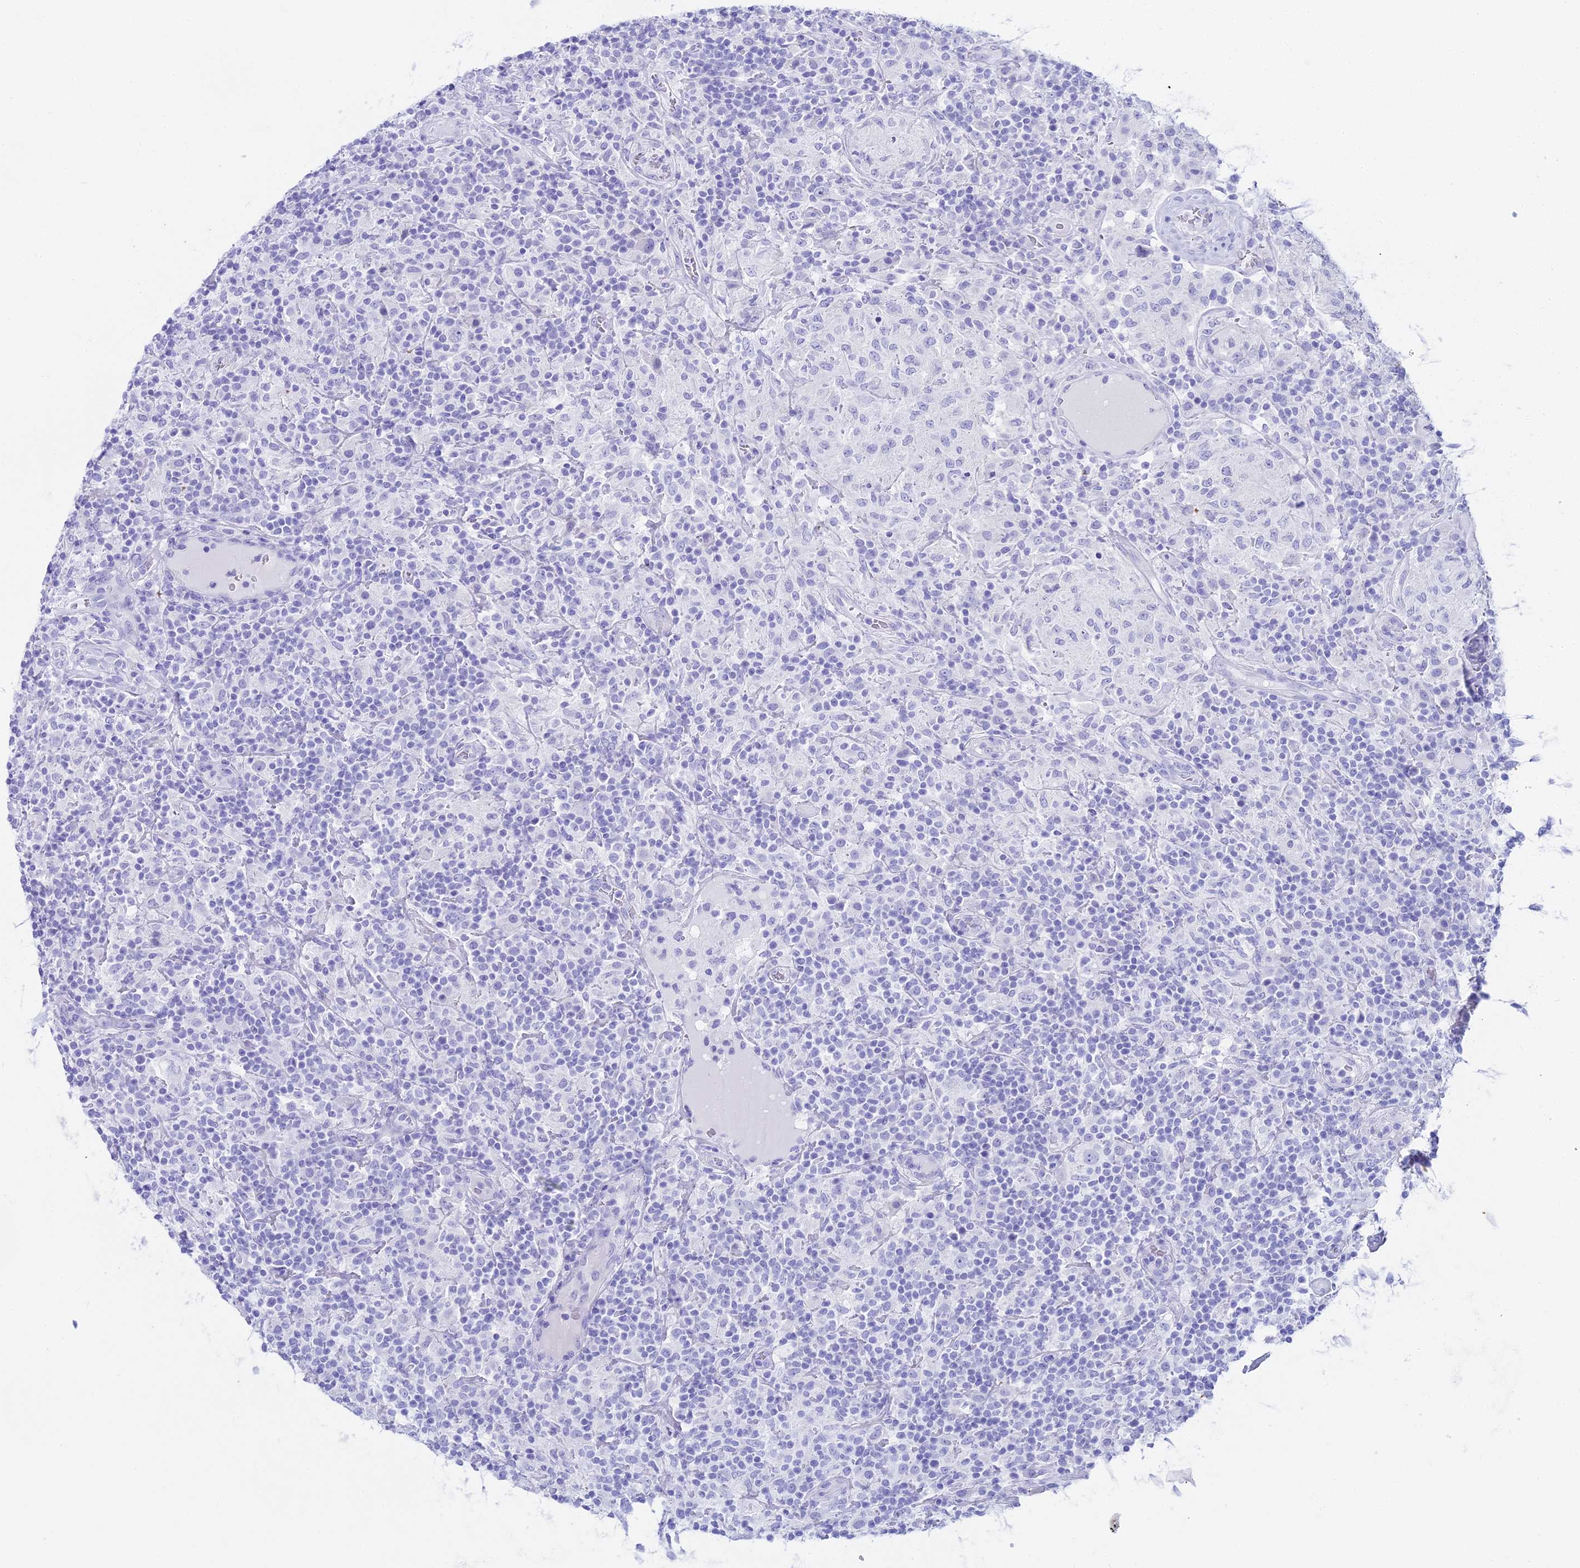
{"staining": {"intensity": "negative", "quantity": "none", "location": "none"}, "tissue": "lymphoma", "cell_type": "Tumor cells", "image_type": "cancer", "snomed": [{"axis": "morphology", "description": "Hodgkin's disease, NOS"}, {"axis": "topography", "description": "Lymph node"}], "caption": "An IHC image of Hodgkin's disease is shown. There is no staining in tumor cells of Hodgkin's disease. (DAB immunohistochemistry (IHC), high magnification).", "gene": "CGB2", "patient": {"sex": "male", "age": 70}}